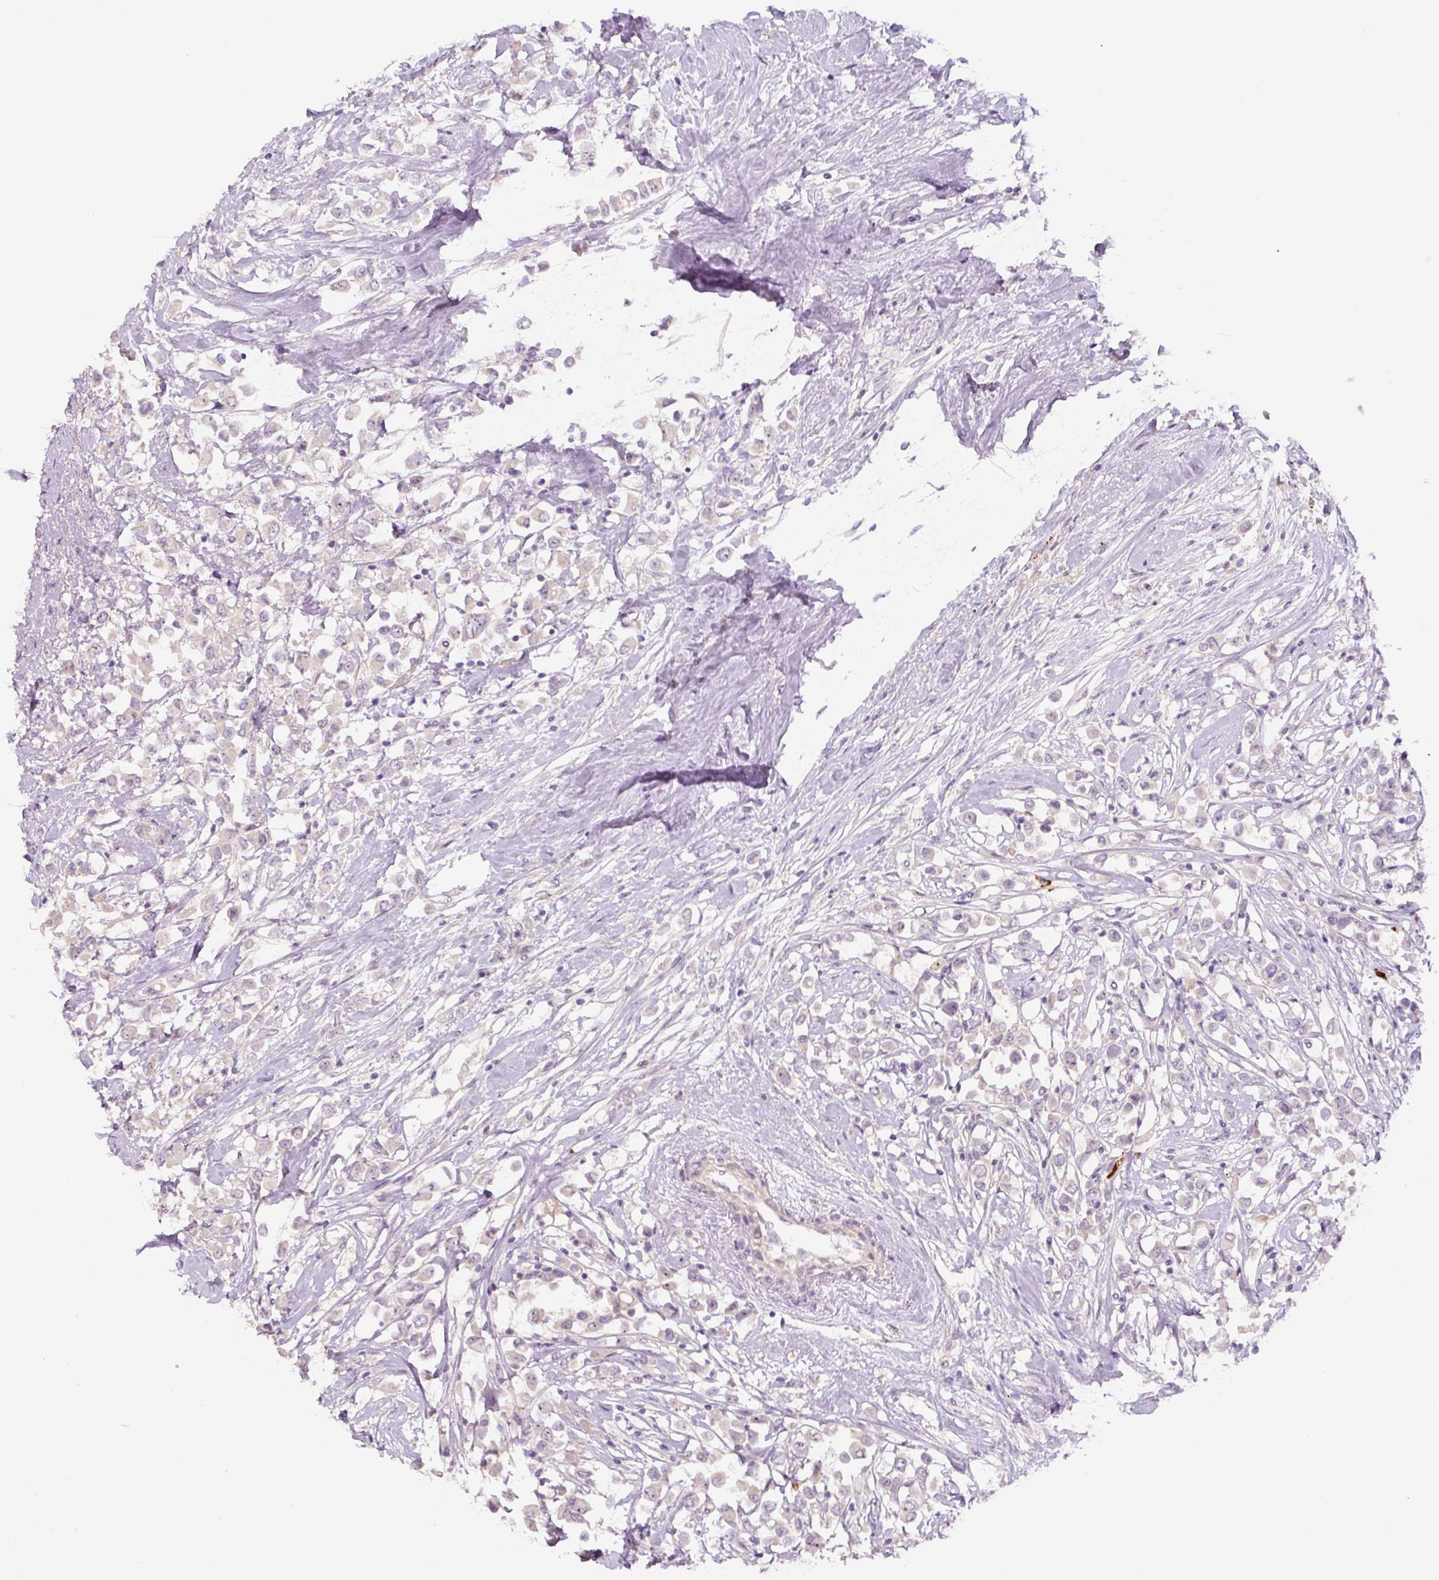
{"staining": {"intensity": "negative", "quantity": "none", "location": "none"}, "tissue": "breast cancer", "cell_type": "Tumor cells", "image_type": "cancer", "snomed": [{"axis": "morphology", "description": "Duct carcinoma"}, {"axis": "topography", "description": "Breast"}], "caption": "This is a histopathology image of IHC staining of breast cancer (invasive ductal carcinoma), which shows no staining in tumor cells.", "gene": "TMEM151B", "patient": {"sex": "female", "age": 61}}